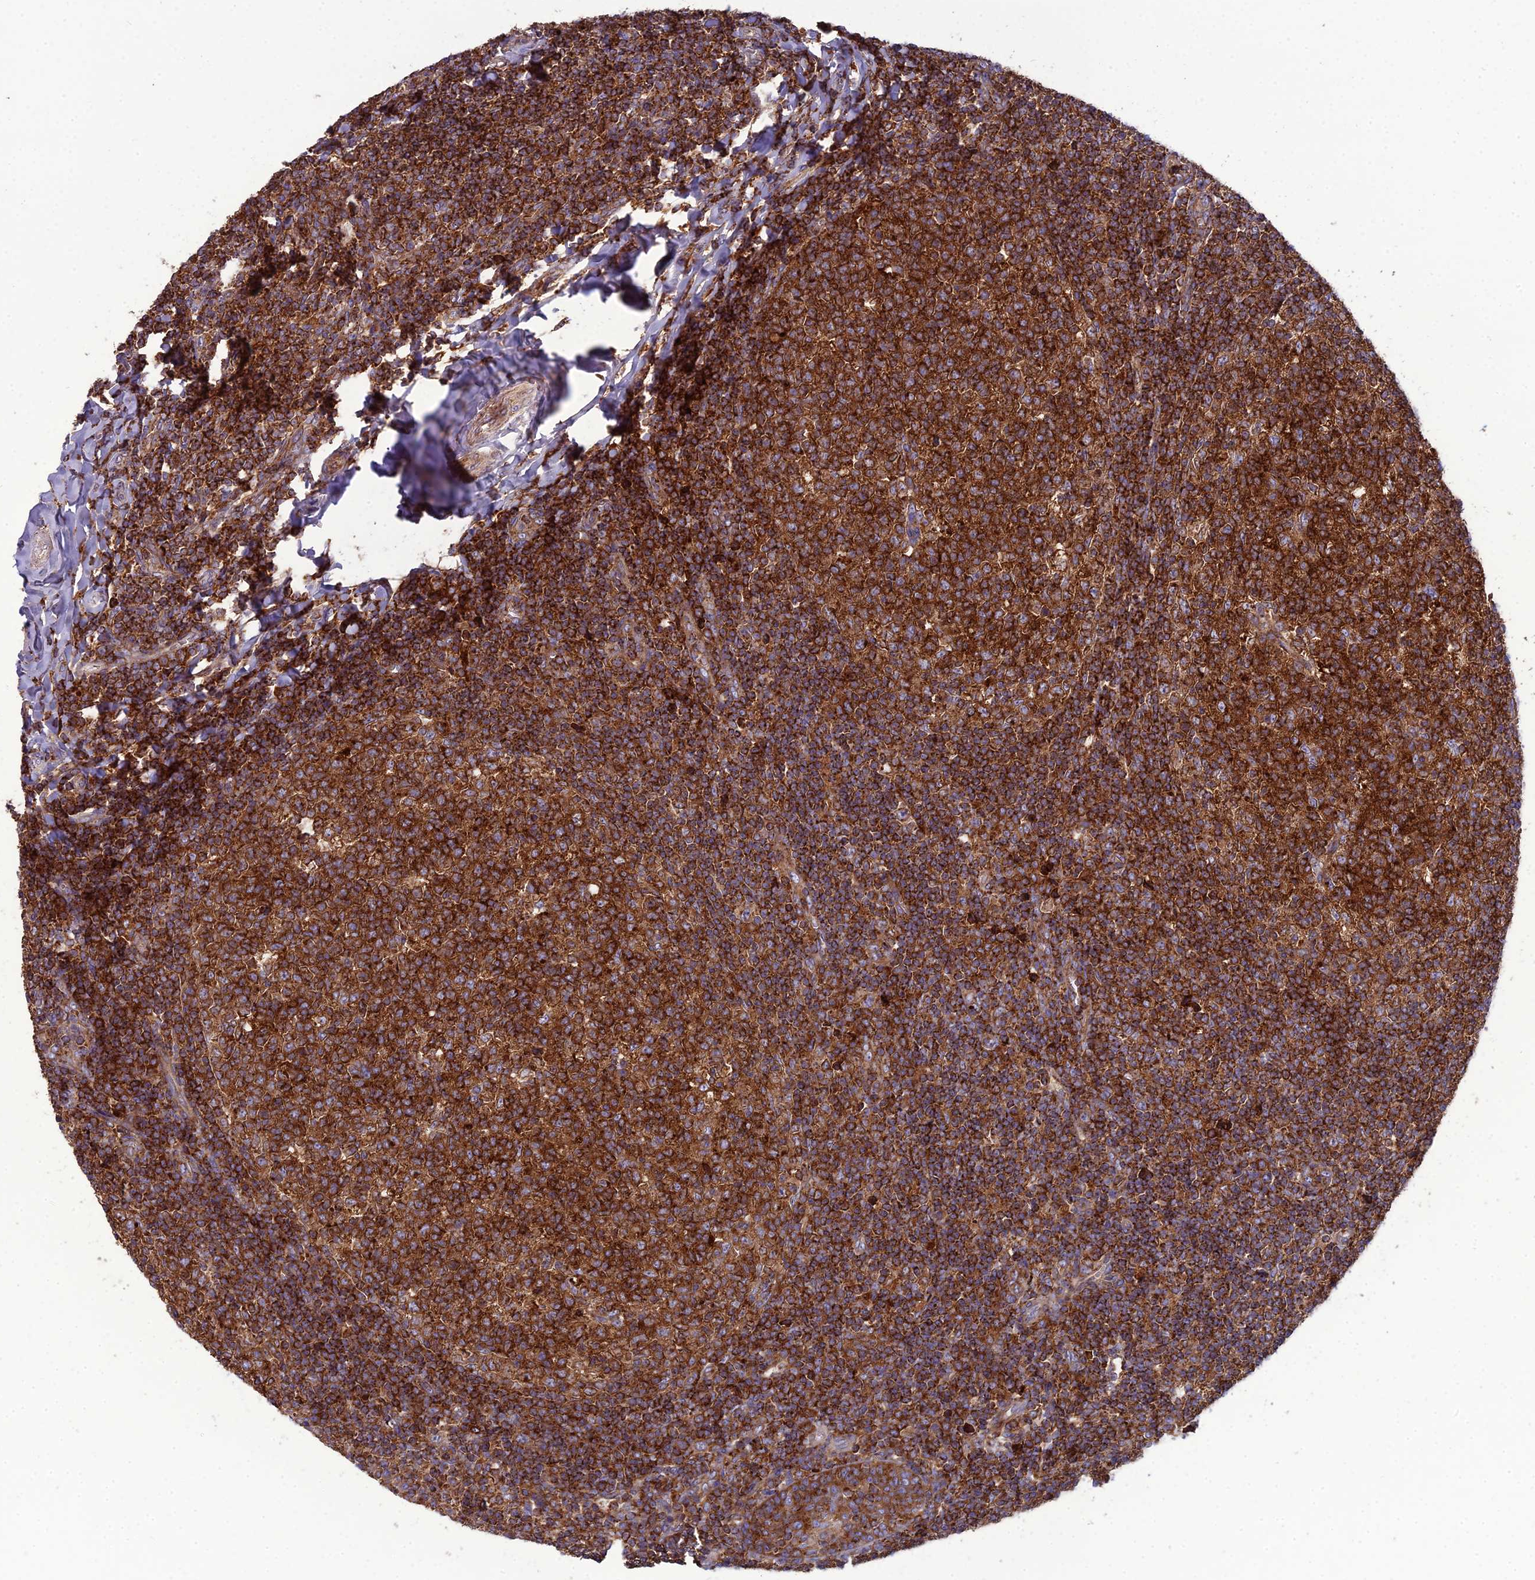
{"staining": {"intensity": "strong", "quantity": ">75%", "location": "cytoplasmic/membranous"}, "tissue": "tonsil", "cell_type": "Germinal center cells", "image_type": "normal", "snomed": [{"axis": "morphology", "description": "Normal tissue, NOS"}, {"axis": "topography", "description": "Tonsil"}], "caption": "Tonsil stained for a protein demonstrates strong cytoplasmic/membranous positivity in germinal center cells.", "gene": "LNPEP", "patient": {"sex": "female", "age": 19}}